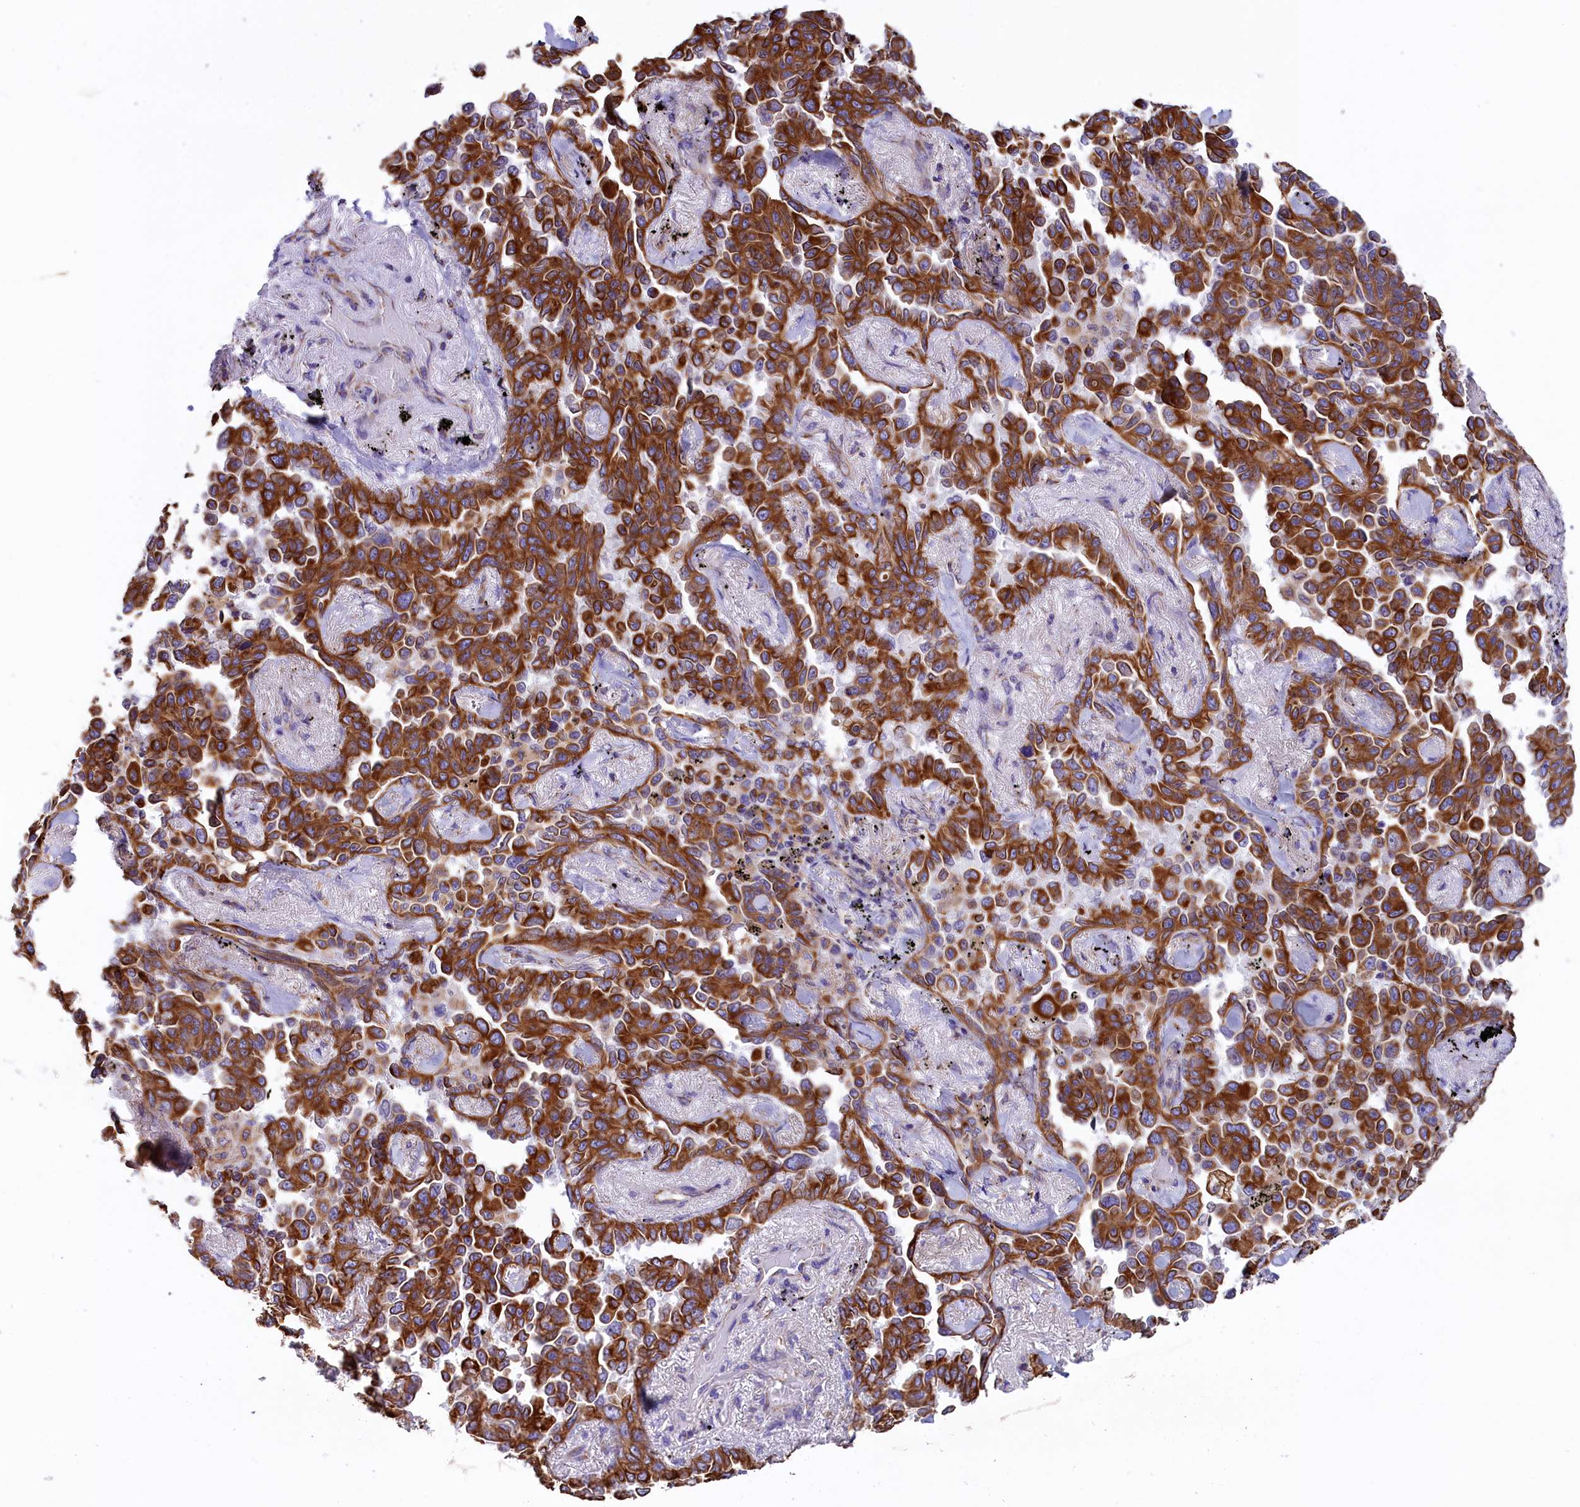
{"staining": {"intensity": "strong", "quantity": ">75%", "location": "cytoplasmic/membranous"}, "tissue": "lung cancer", "cell_type": "Tumor cells", "image_type": "cancer", "snomed": [{"axis": "morphology", "description": "Adenocarcinoma, NOS"}, {"axis": "topography", "description": "Lung"}], "caption": "Protein expression analysis of human lung cancer reveals strong cytoplasmic/membranous positivity in about >75% of tumor cells.", "gene": "GATB", "patient": {"sex": "female", "age": 67}}